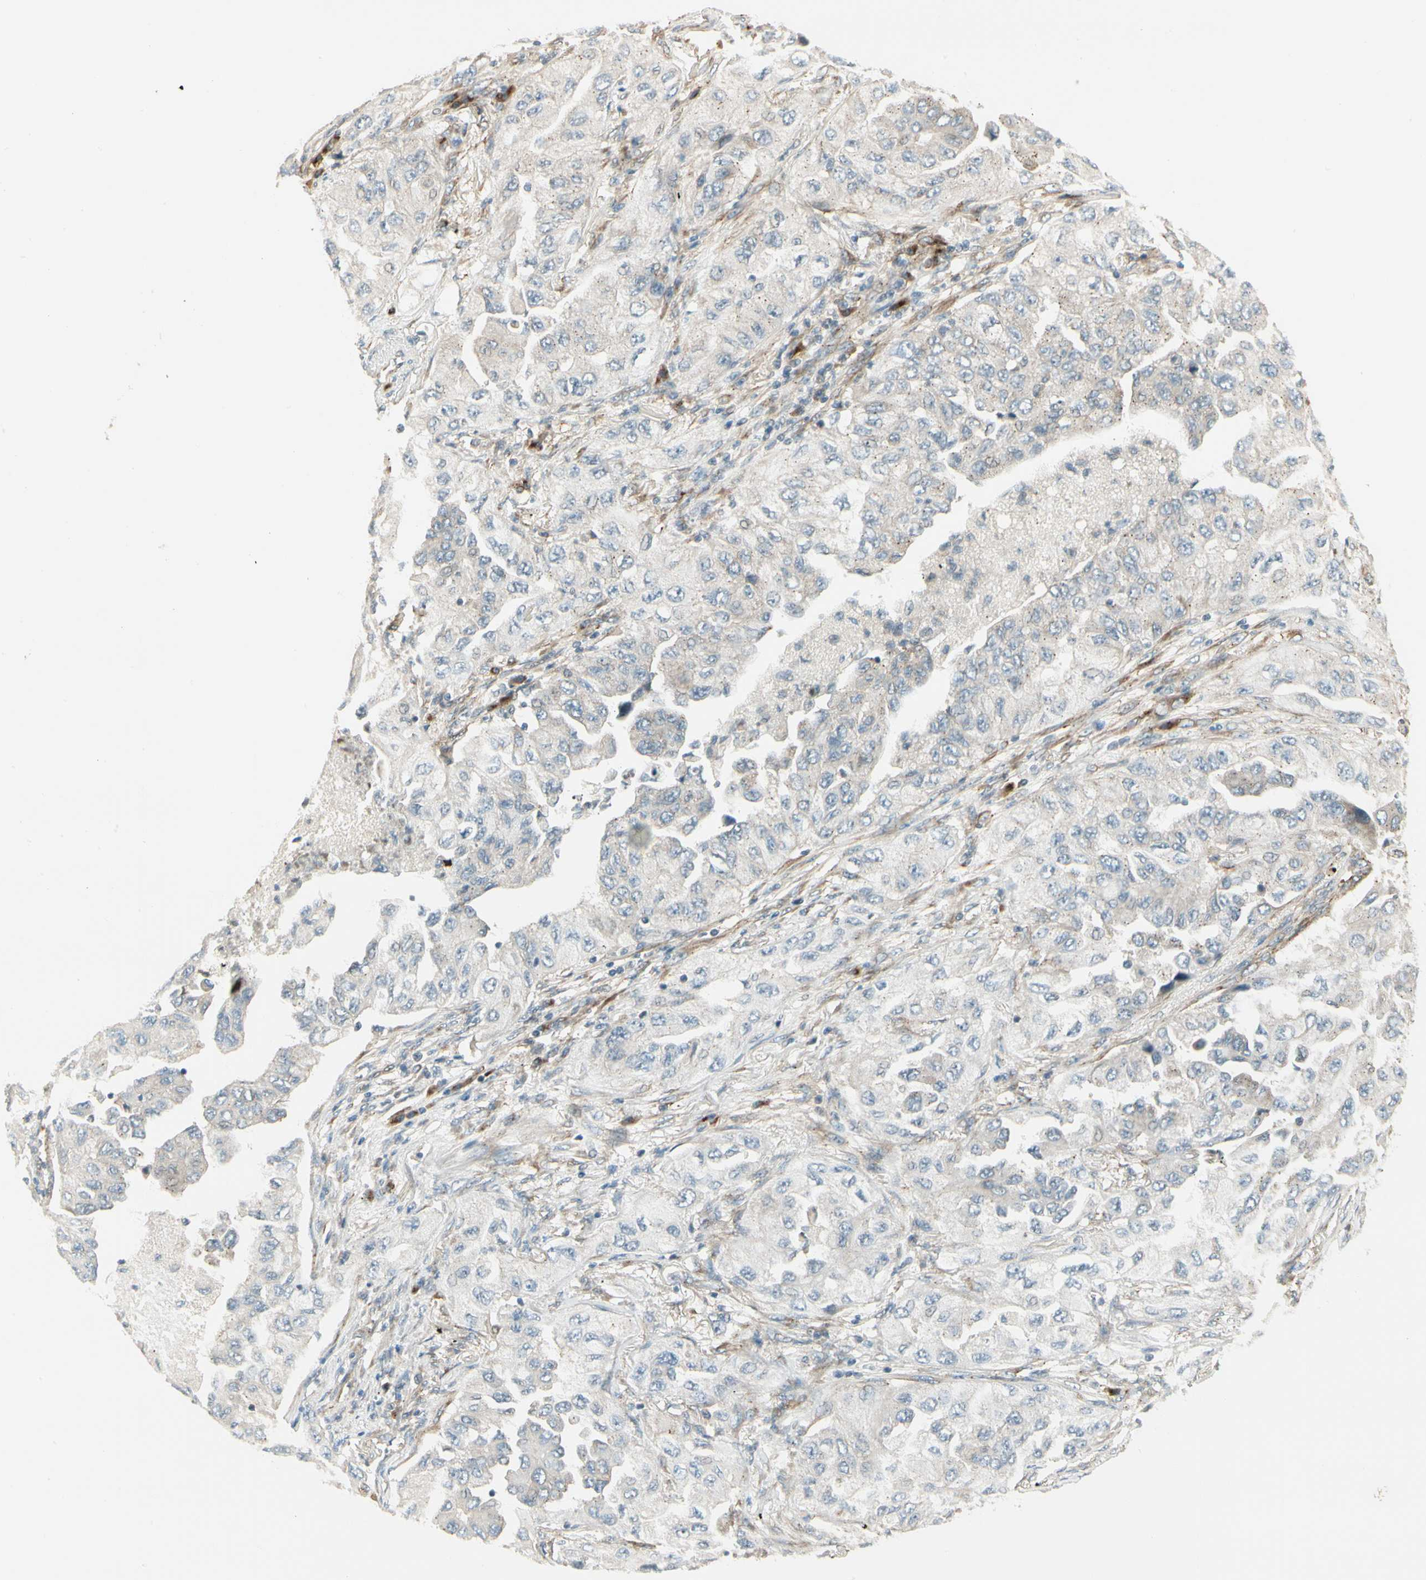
{"staining": {"intensity": "weak", "quantity": "<25%", "location": "cytoplasmic/membranous"}, "tissue": "lung cancer", "cell_type": "Tumor cells", "image_type": "cancer", "snomed": [{"axis": "morphology", "description": "Adenocarcinoma, NOS"}, {"axis": "topography", "description": "Lung"}], "caption": "An immunohistochemistry (IHC) histopathology image of adenocarcinoma (lung) is shown. There is no staining in tumor cells of adenocarcinoma (lung).", "gene": "MANSC1", "patient": {"sex": "female", "age": 65}}